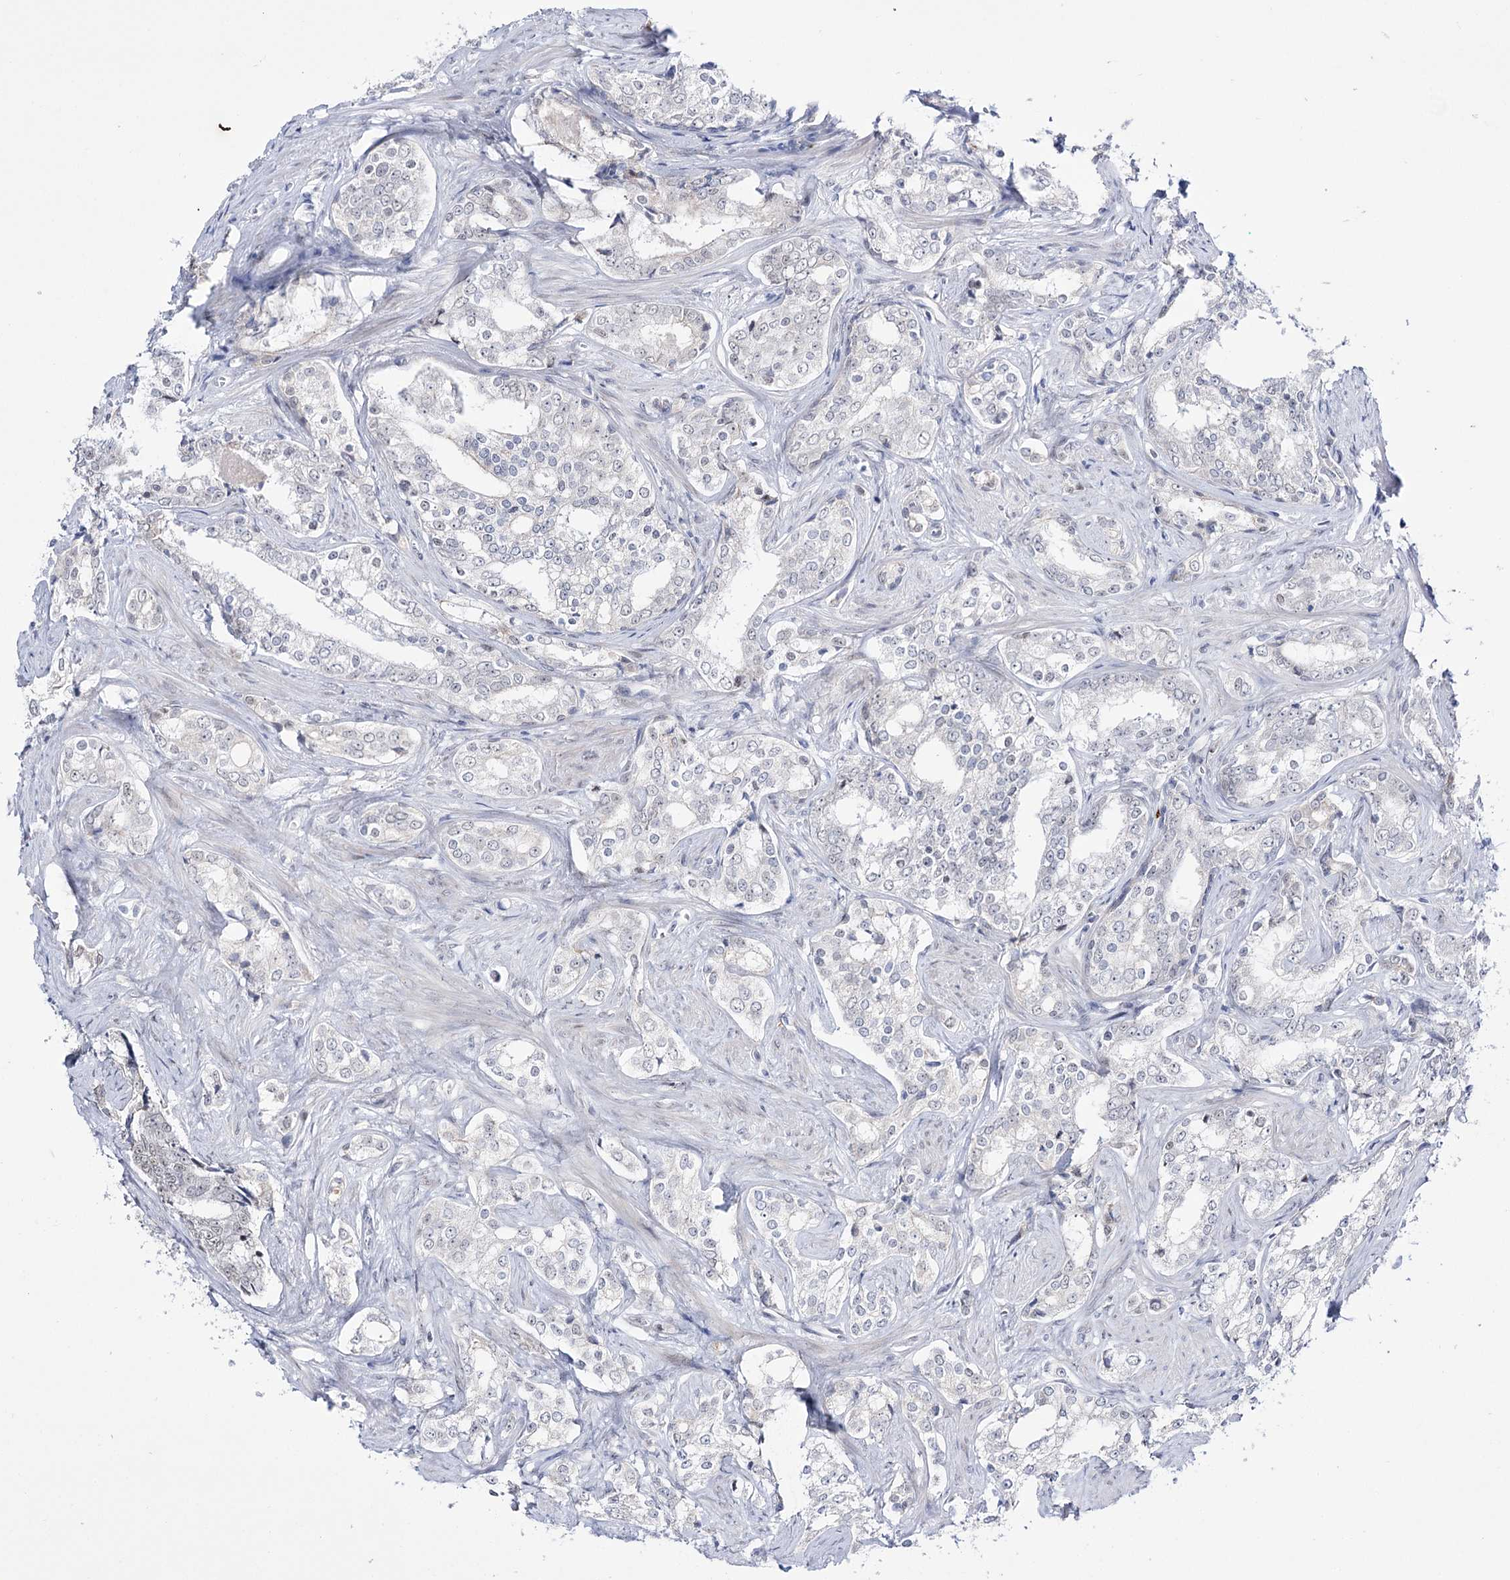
{"staining": {"intensity": "negative", "quantity": "none", "location": "none"}, "tissue": "prostate cancer", "cell_type": "Tumor cells", "image_type": "cancer", "snomed": [{"axis": "morphology", "description": "Adenocarcinoma, High grade"}, {"axis": "topography", "description": "Prostate"}], "caption": "Prostate cancer was stained to show a protein in brown. There is no significant expression in tumor cells. (DAB IHC with hematoxylin counter stain).", "gene": "RBM15B", "patient": {"sex": "male", "age": 66}}